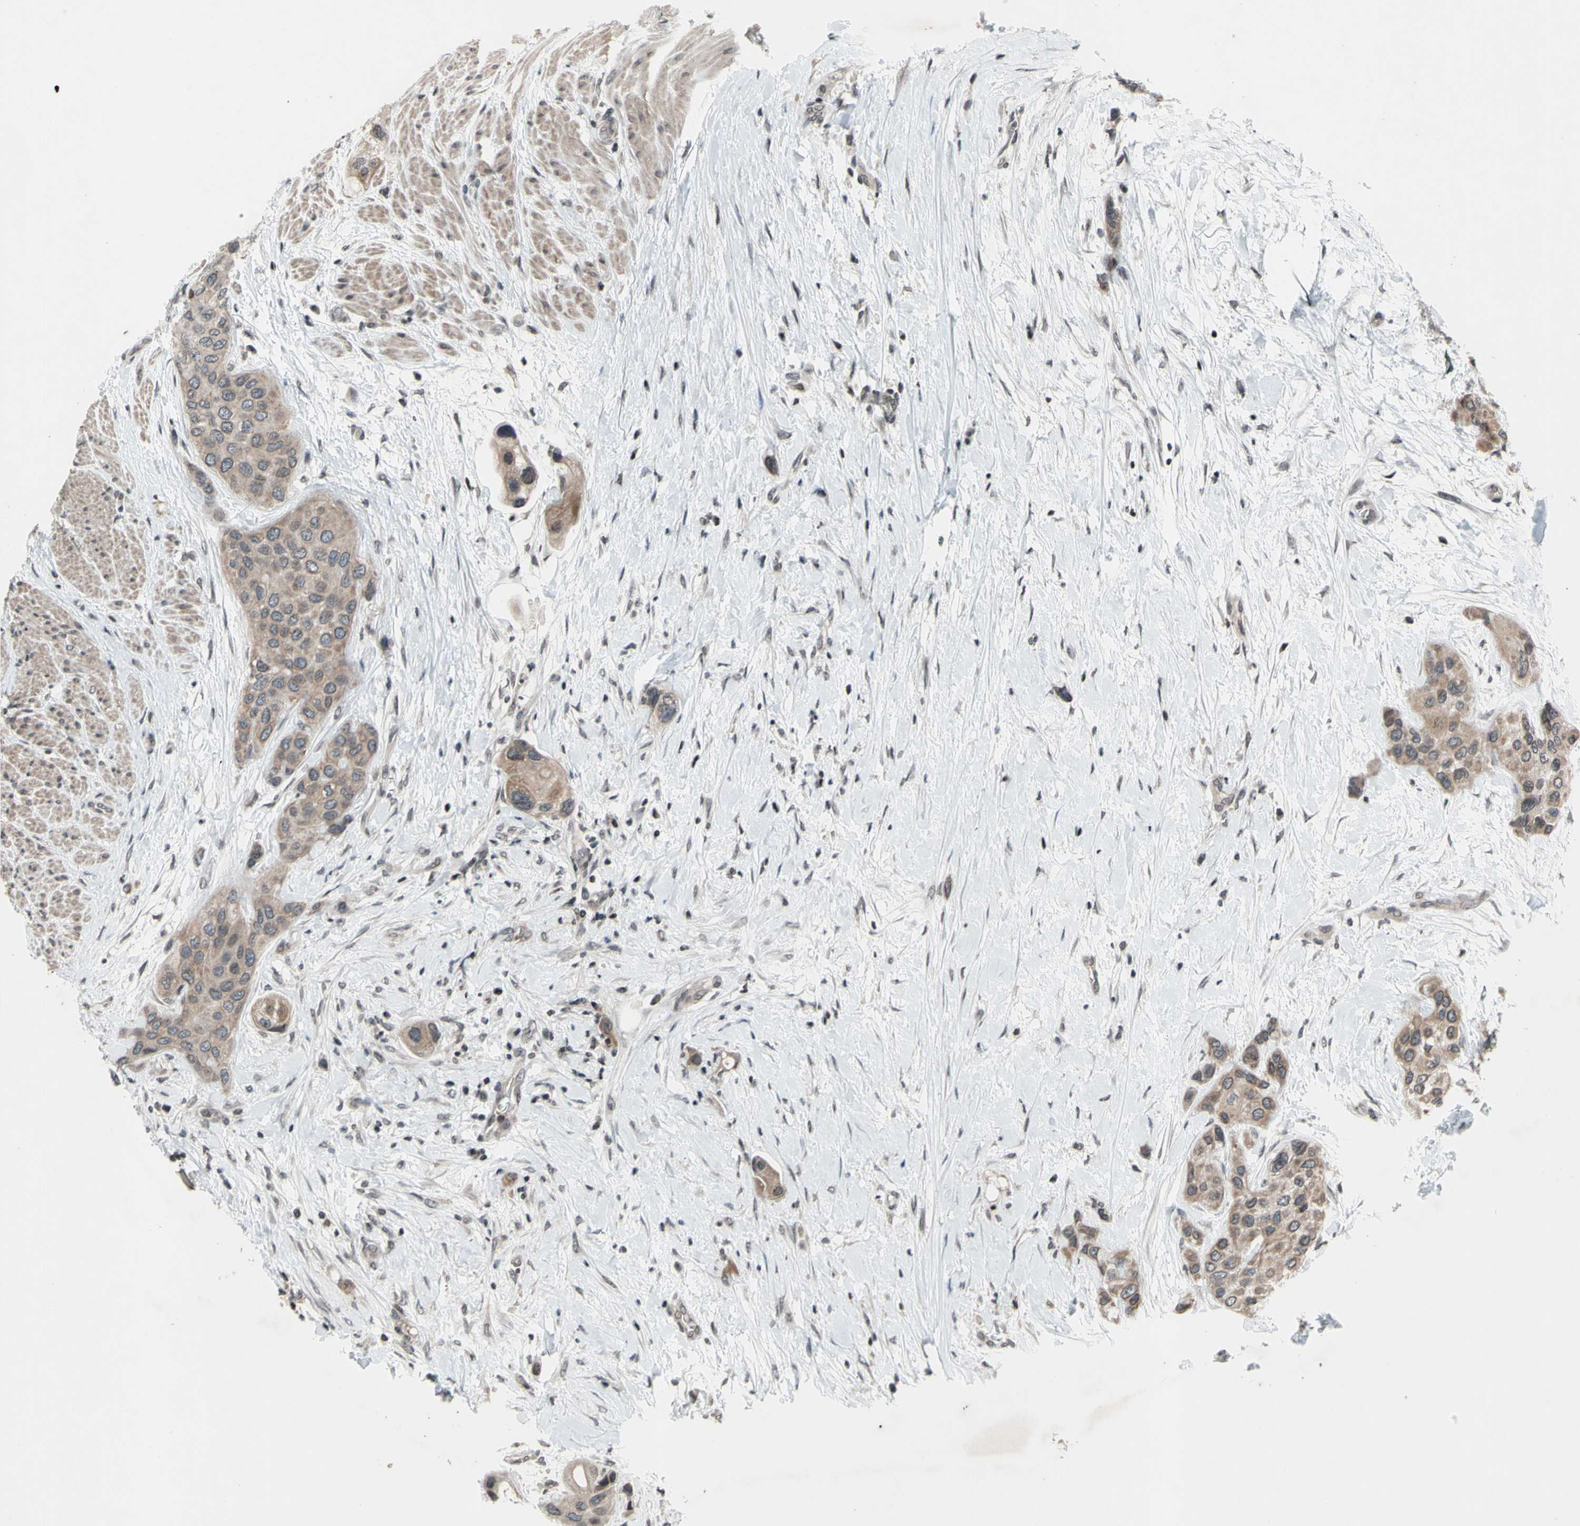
{"staining": {"intensity": "weak", "quantity": ">75%", "location": "cytoplasmic/membranous,nuclear"}, "tissue": "urothelial cancer", "cell_type": "Tumor cells", "image_type": "cancer", "snomed": [{"axis": "morphology", "description": "Urothelial carcinoma, High grade"}, {"axis": "topography", "description": "Urinary bladder"}], "caption": "Weak cytoplasmic/membranous and nuclear protein staining is identified in approximately >75% of tumor cells in urothelial carcinoma (high-grade).", "gene": "XPO1", "patient": {"sex": "female", "age": 56}}